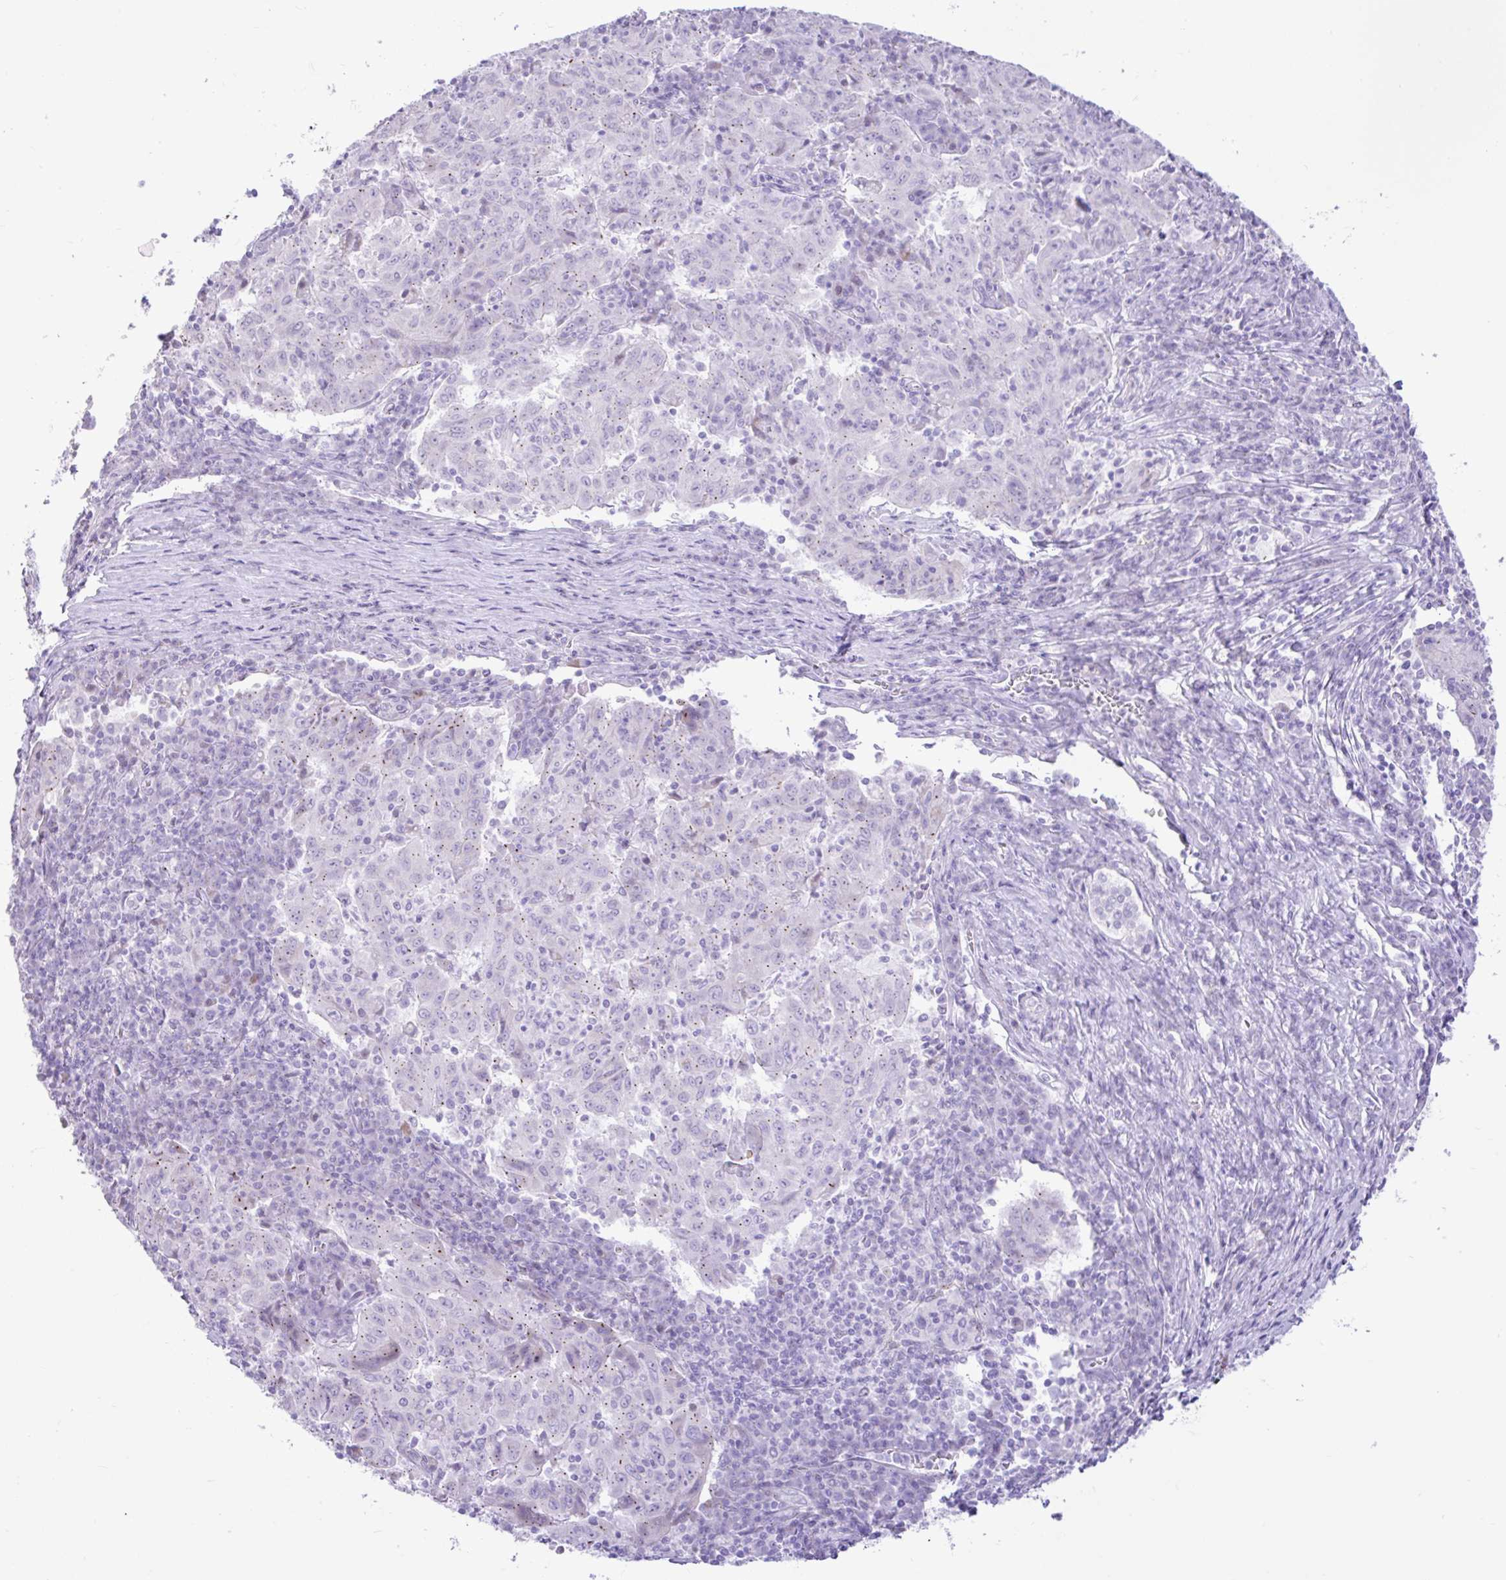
{"staining": {"intensity": "negative", "quantity": "none", "location": "none"}, "tissue": "pancreatic cancer", "cell_type": "Tumor cells", "image_type": "cancer", "snomed": [{"axis": "morphology", "description": "Adenocarcinoma, NOS"}, {"axis": "topography", "description": "Pancreas"}], "caption": "IHC image of human pancreatic cancer (adenocarcinoma) stained for a protein (brown), which shows no positivity in tumor cells. (Stains: DAB (3,3'-diaminobenzidine) immunohistochemistry (IHC) with hematoxylin counter stain, Microscopy: brightfield microscopy at high magnification).", "gene": "REEP1", "patient": {"sex": "male", "age": 63}}